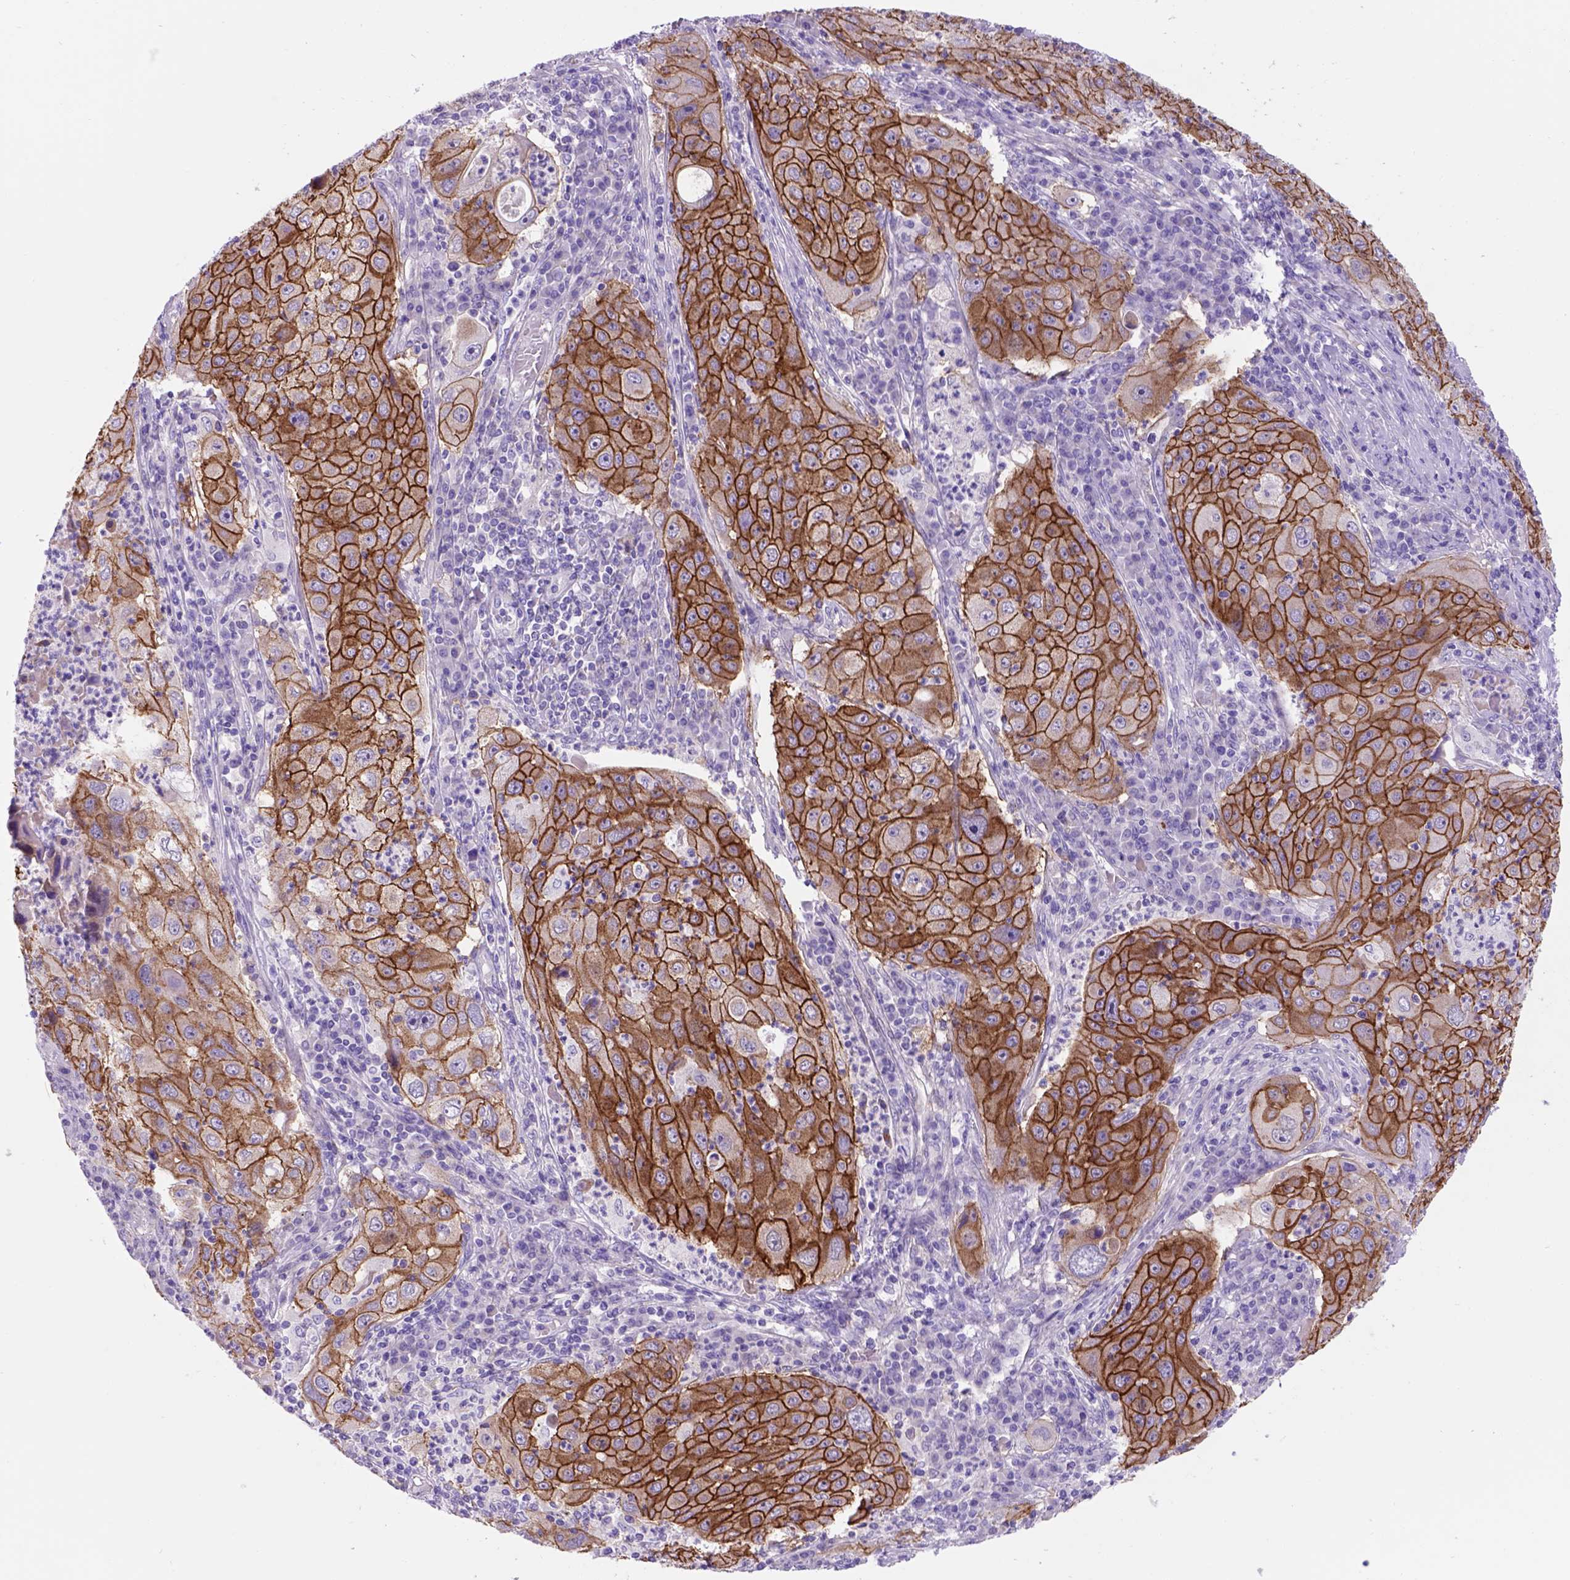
{"staining": {"intensity": "moderate", "quantity": ">75%", "location": "cytoplasmic/membranous"}, "tissue": "lung cancer", "cell_type": "Tumor cells", "image_type": "cancer", "snomed": [{"axis": "morphology", "description": "Squamous cell carcinoma, NOS"}, {"axis": "topography", "description": "Lung"}], "caption": "The image shows a brown stain indicating the presence of a protein in the cytoplasmic/membranous of tumor cells in lung cancer (squamous cell carcinoma).", "gene": "EGFR", "patient": {"sex": "female", "age": 59}}